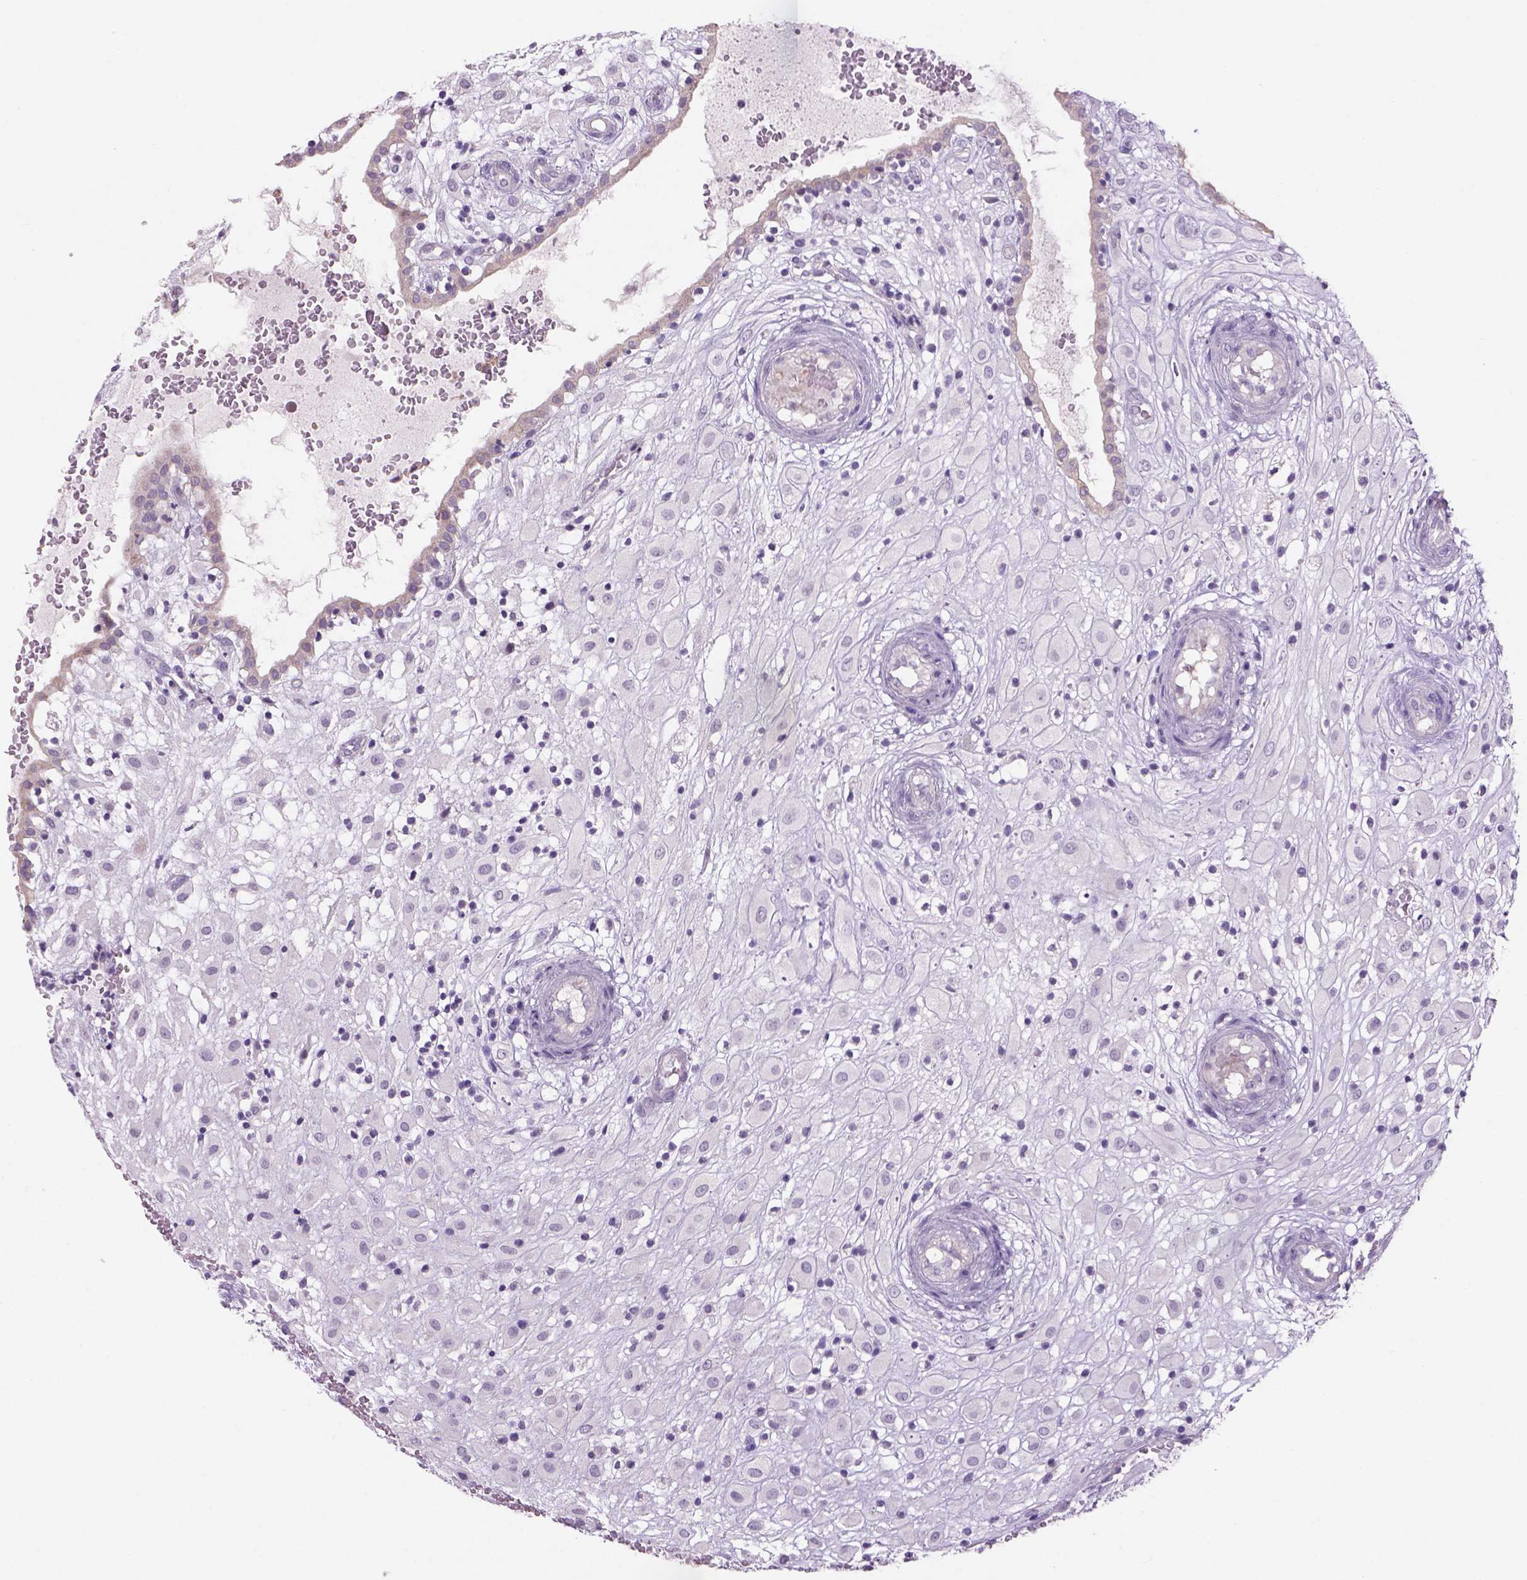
{"staining": {"intensity": "negative", "quantity": "none", "location": "none"}, "tissue": "placenta", "cell_type": "Decidual cells", "image_type": "normal", "snomed": [{"axis": "morphology", "description": "Normal tissue, NOS"}, {"axis": "topography", "description": "Placenta"}], "caption": "IHC photomicrograph of normal human placenta stained for a protein (brown), which exhibits no staining in decidual cells. The staining was performed using DAB to visualize the protein expression in brown, while the nuclei were stained in blue with hematoxylin (Magnification: 20x).", "gene": "ADGRV1", "patient": {"sex": "female", "age": 24}}